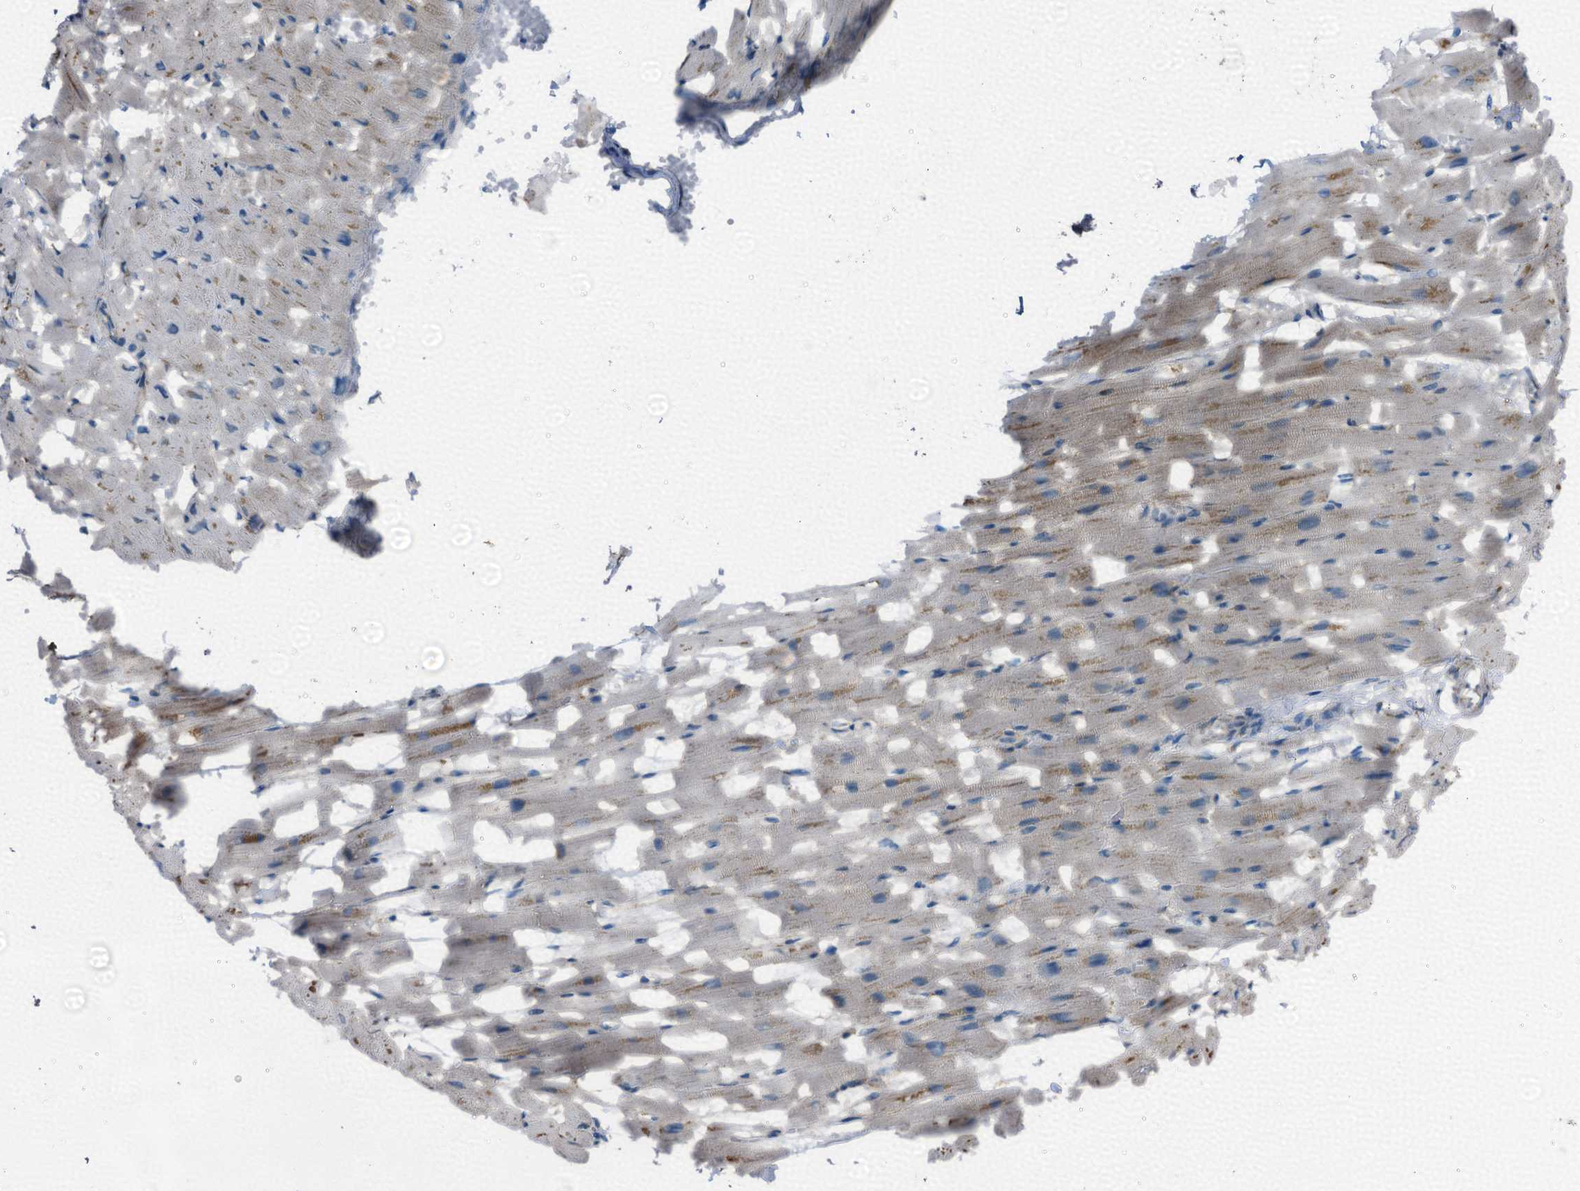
{"staining": {"intensity": "moderate", "quantity": "<25%", "location": "cytoplasmic/membranous"}, "tissue": "heart muscle", "cell_type": "Cardiomyocytes", "image_type": "normal", "snomed": [{"axis": "morphology", "description": "Normal tissue, NOS"}, {"axis": "topography", "description": "Heart"}], "caption": "About <25% of cardiomyocytes in benign heart muscle reveal moderate cytoplasmic/membranous protein positivity as visualized by brown immunohistochemical staining.", "gene": "STARD13", "patient": {"sex": "female", "age": 64}}